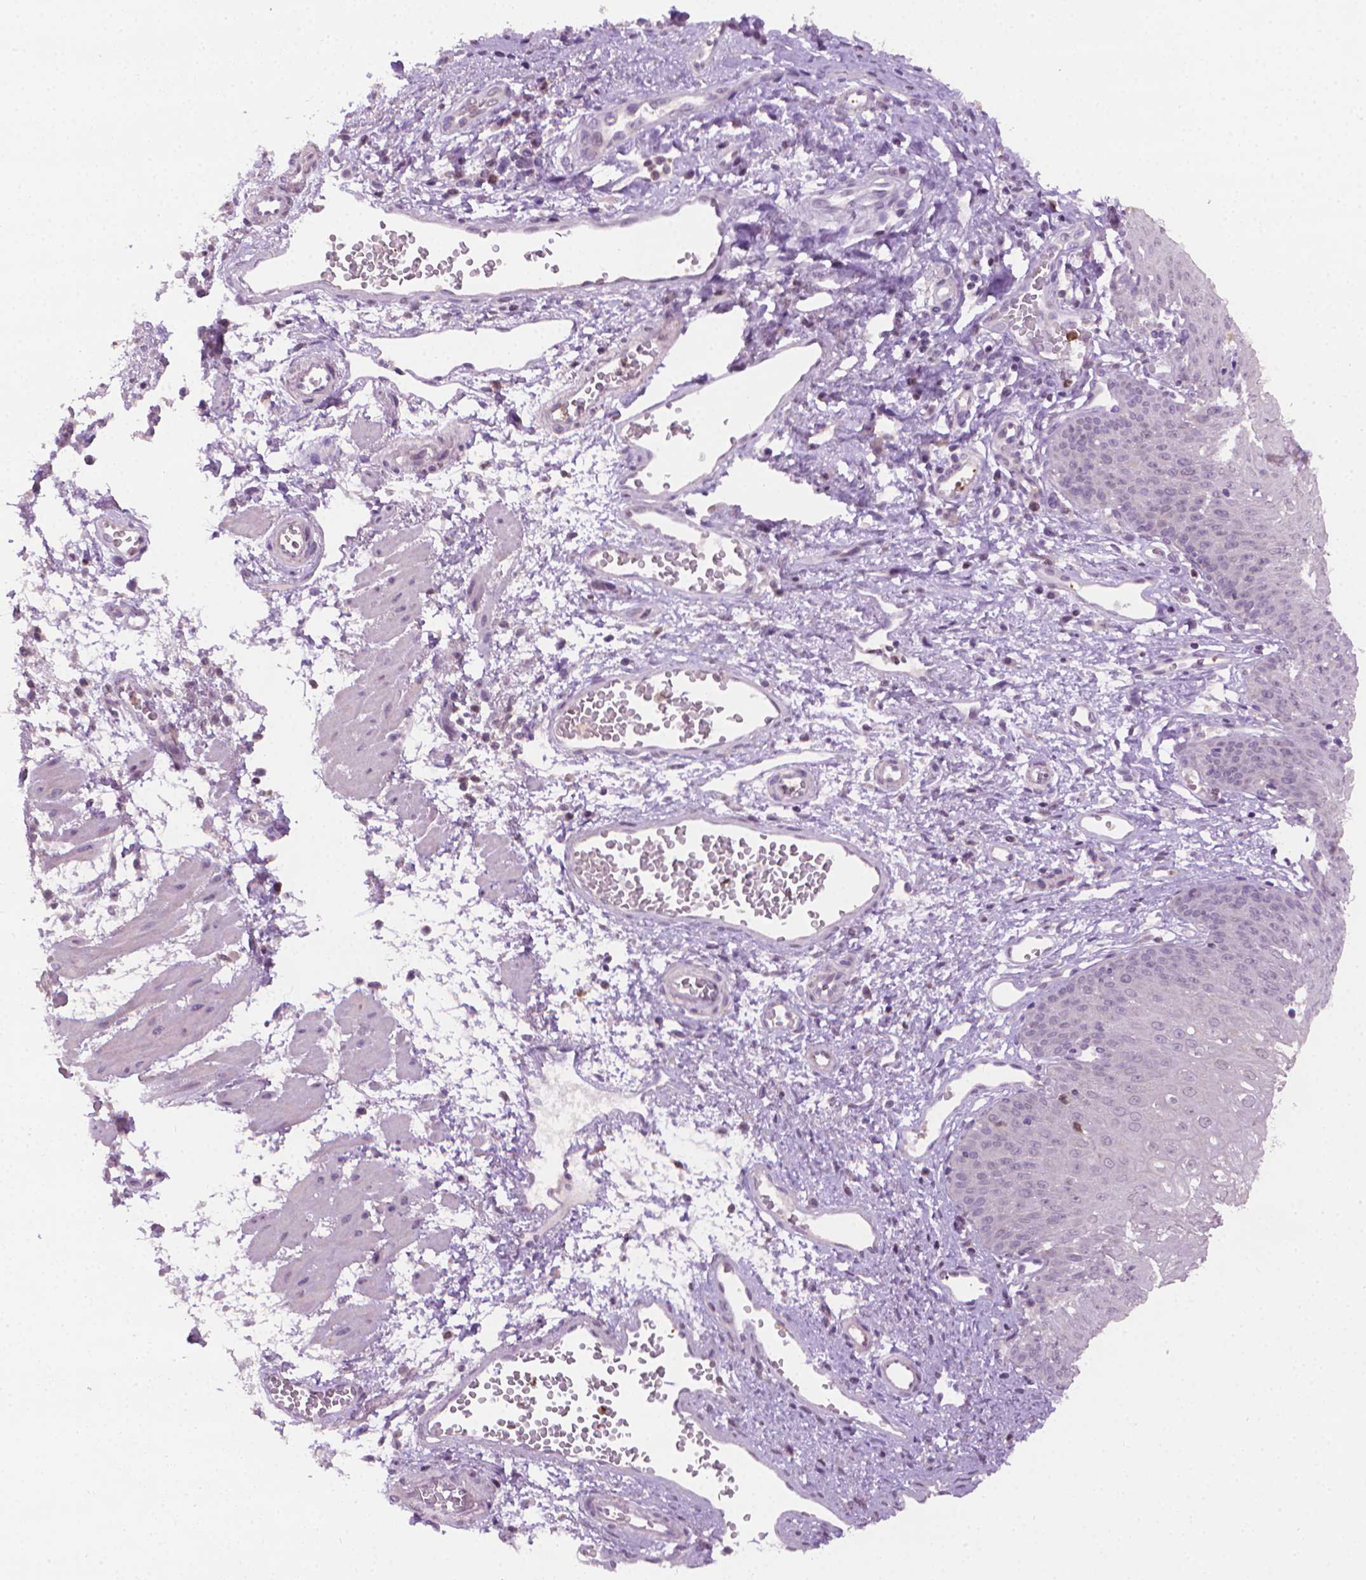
{"staining": {"intensity": "negative", "quantity": "none", "location": "none"}, "tissue": "esophagus", "cell_type": "Squamous epithelial cells", "image_type": "normal", "snomed": [{"axis": "morphology", "description": "Normal tissue, NOS"}, {"axis": "topography", "description": "Esophagus"}], "caption": "Histopathology image shows no protein staining in squamous epithelial cells of unremarkable esophagus. The staining is performed using DAB (3,3'-diaminobenzidine) brown chromogen with nuclei counter-stained in using hematoxylin.", "gene": "CDKN2D", "patient": {"sex": "male", "age": 71}}